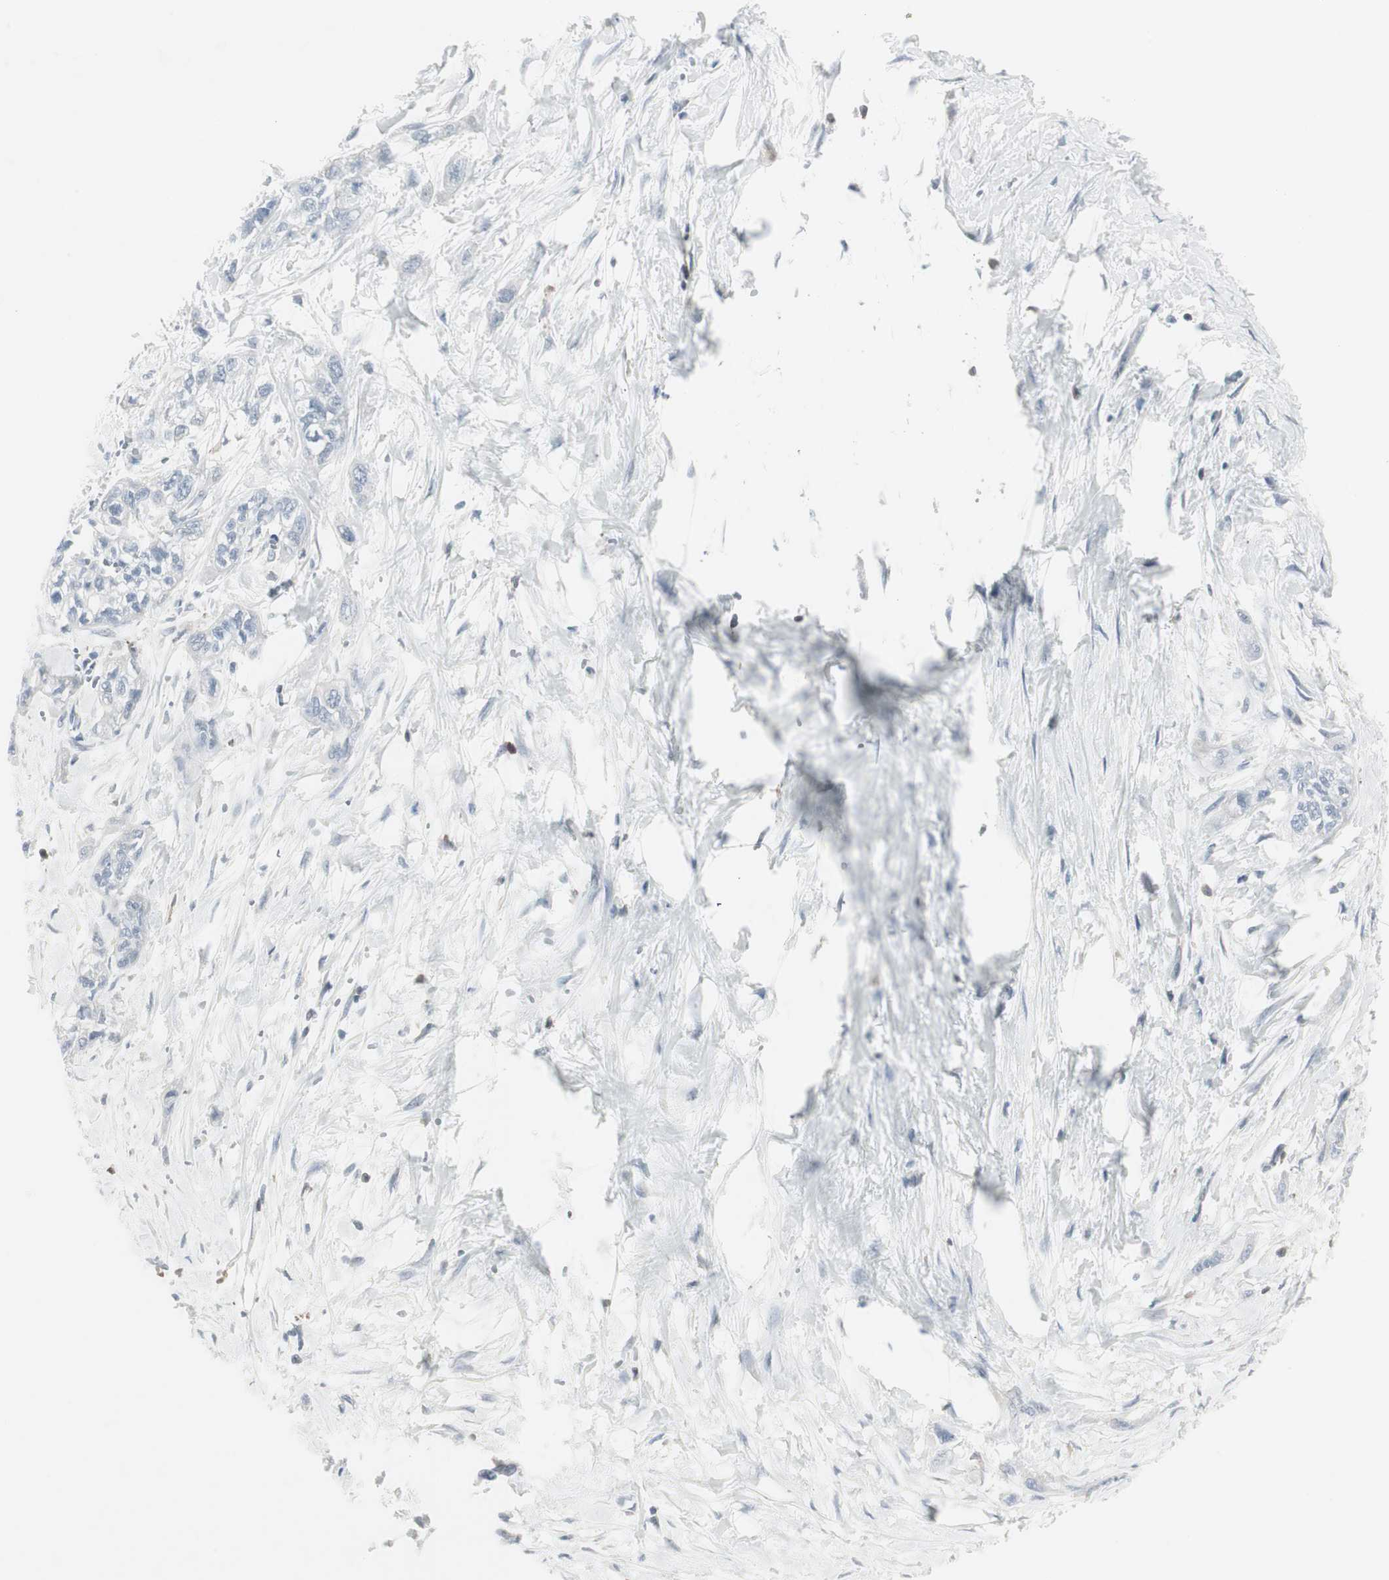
{"staining": {"intensity": "negative", "quantity": "none", "location": "none"}, "tissue": "pancreatic cancer", "cell_type": "Tumor cells", "image_type": "cancer", "snomed": [{"axis": "morphology", "description": "Adenocarcinoma, NOS"}, {"axis": "topography", "description": "Pancreas"}], "caption": "An image of human pancreatic adenocarcinoma is negative for staining in tumor cells.", "gene": "MAP4K4", "patient": {"sex": "male", "age": 74}}